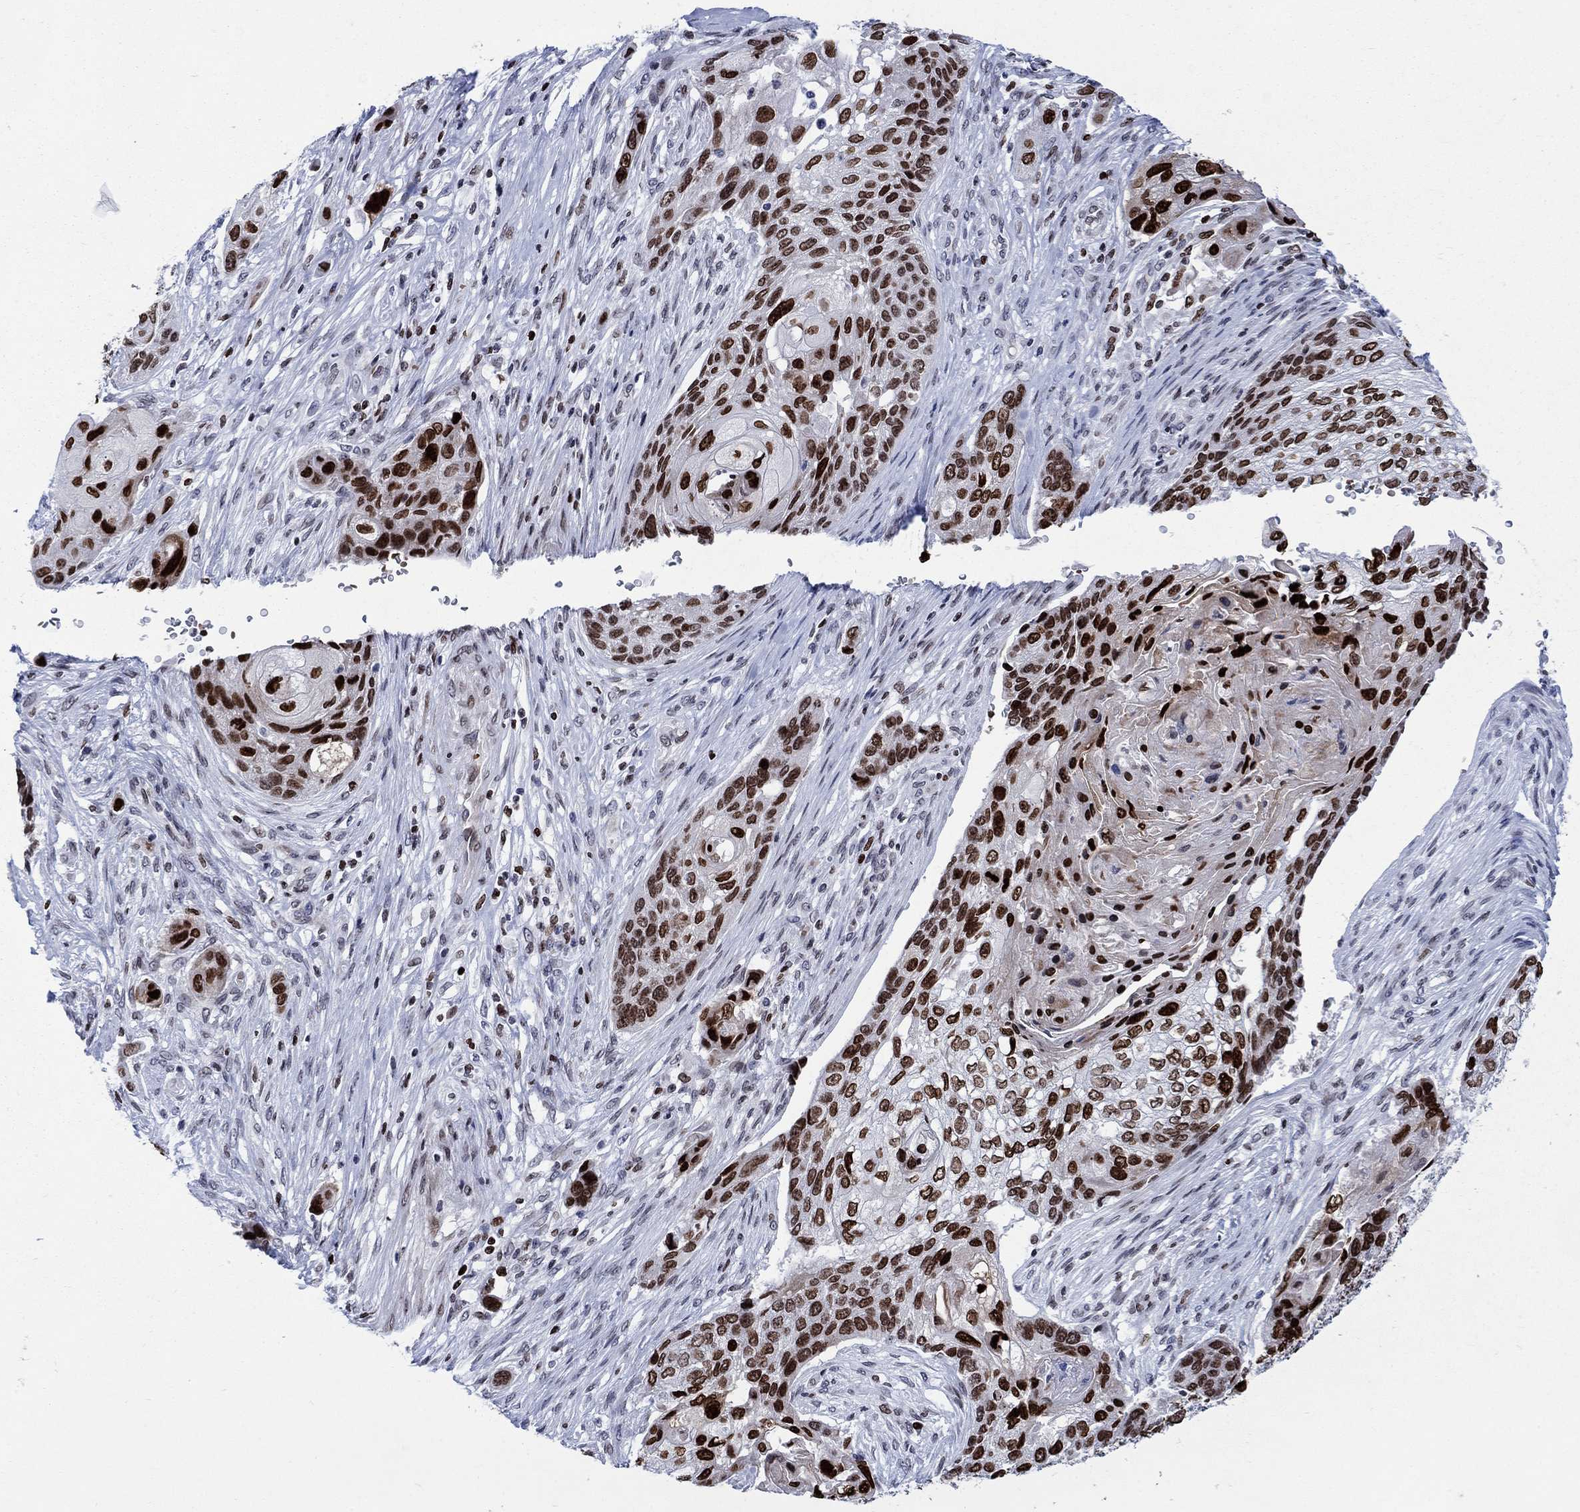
{"staining": {"intensity": "strong", "quantity": ">75%", "location": "nuclear"}, "tissue": "lung cancer", "cell_type": "Tumor cells", "image_type": "cancer", "snomed": [{"axis": "morphology", "description": "Normal tissue, NOS"}, {"axis": "morphology", "description": "Squamous cell carcinoma, NOS"}, {"axis": "topography", "description": "Bronchus"}, {"axis": "topography", "description": "Lung"}], "caption": "Immunohistochemical staining of lung squamous cell carcinoma demonstrates high levels of strong nuclear positivity in about >75% of tumor cells.", "gene": "HMGA1", "patient": {"sex": "male", "age": 69}}